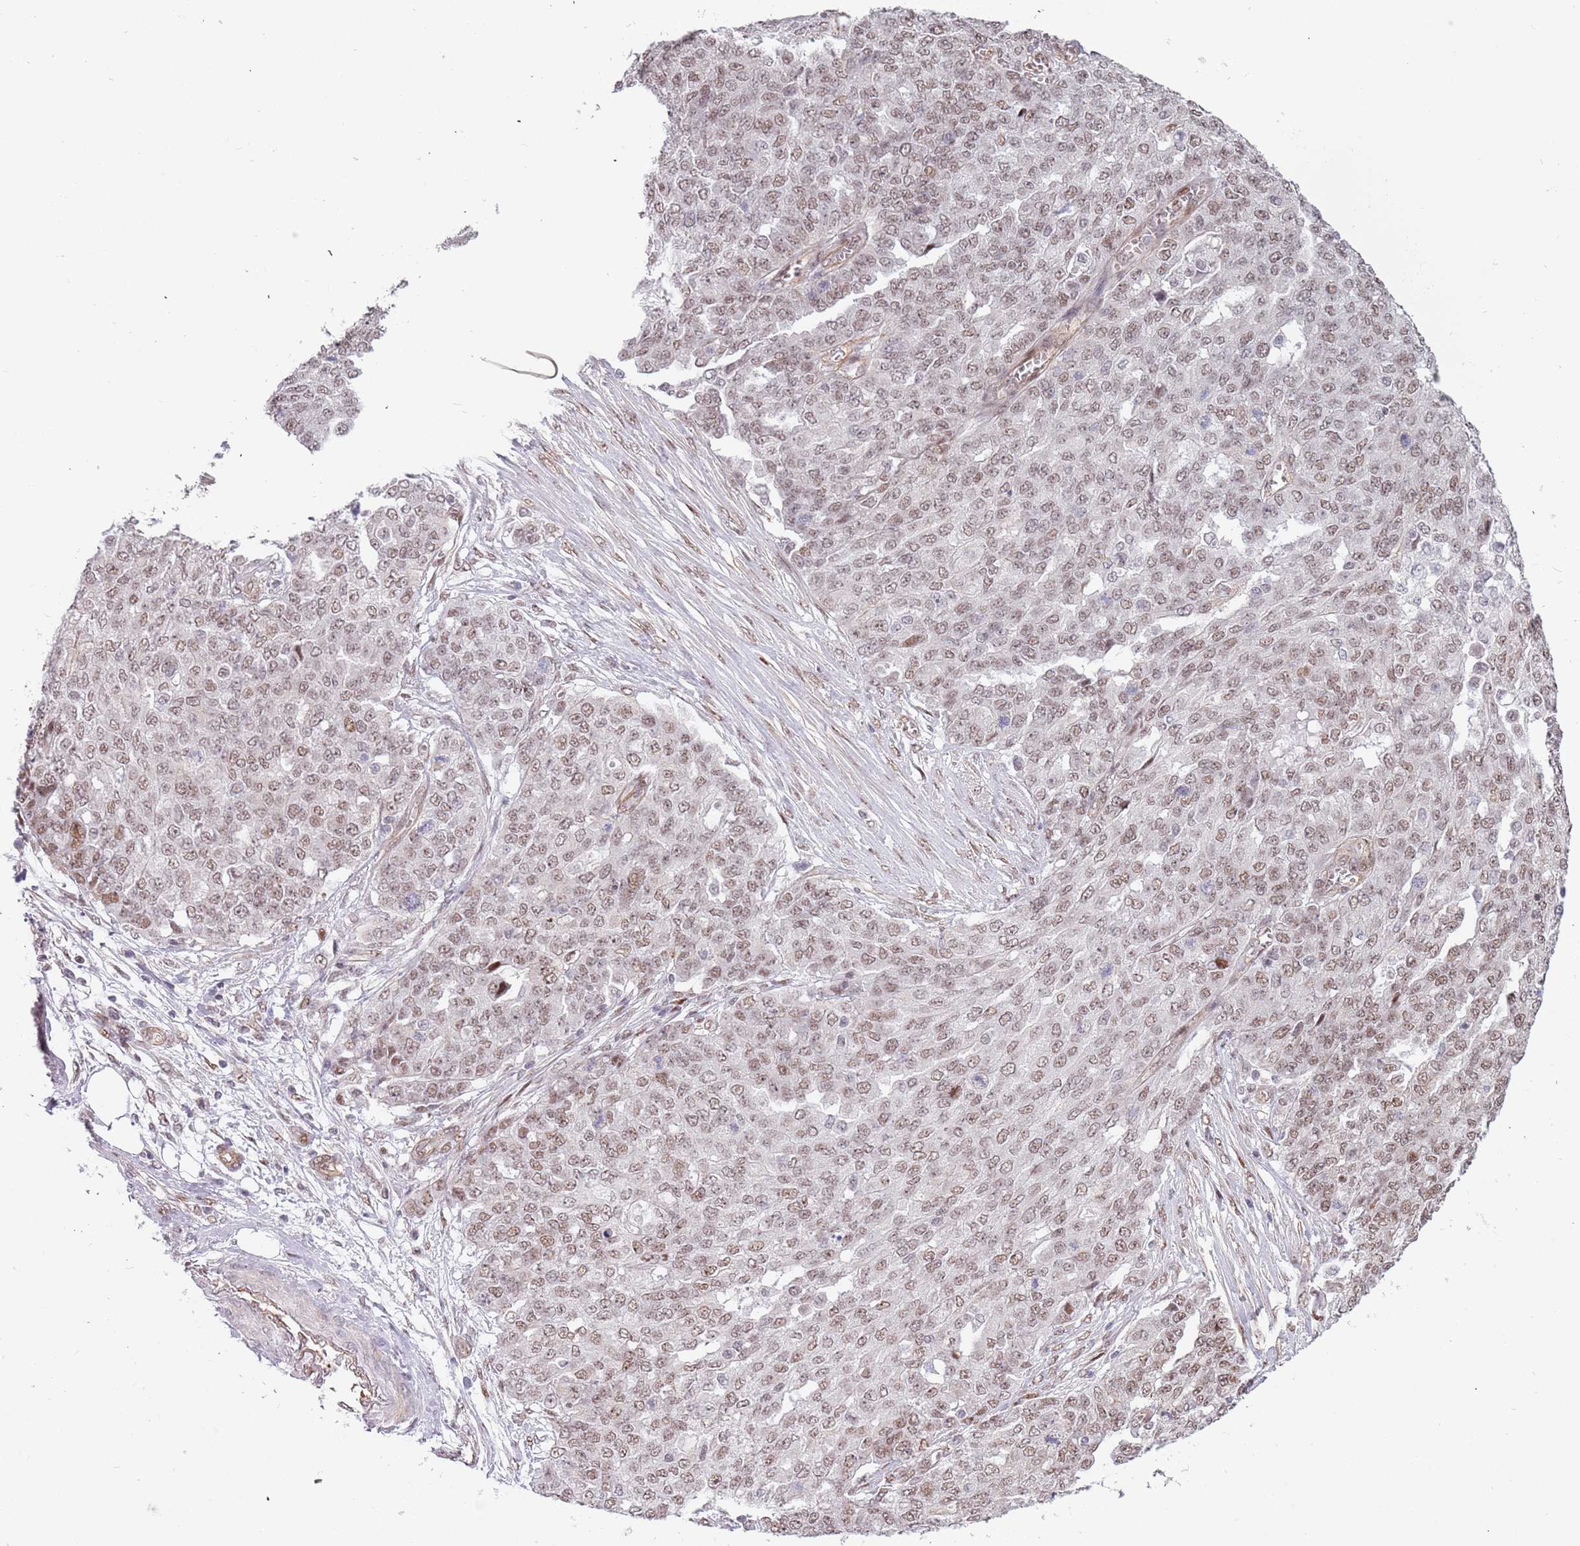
{"staining": {"intensity": "weak", "quantity": ">75%", "location": "nuclear"}, "tissue": "ovarian cancer", "cell_type": "Tumor cells", "image_type": "cancer", "snomed": [{"axis": "morphology", "description": "Cystadenocarcinoma, serous, NOS"}, {"axis": "topography", "description": "Soft tissue"}, {"axis": "topography", "description": "Ovary"}], "caption": "Approximately >75% of tumor cells in human ovarian cancer (serous cystadenocarcinoma) demonstrate weak nuclear protein staining as visualized by brown immunohistochemical staining.", "gene": "LRMDA", "patient": {"sex": "female", "age": 57}}